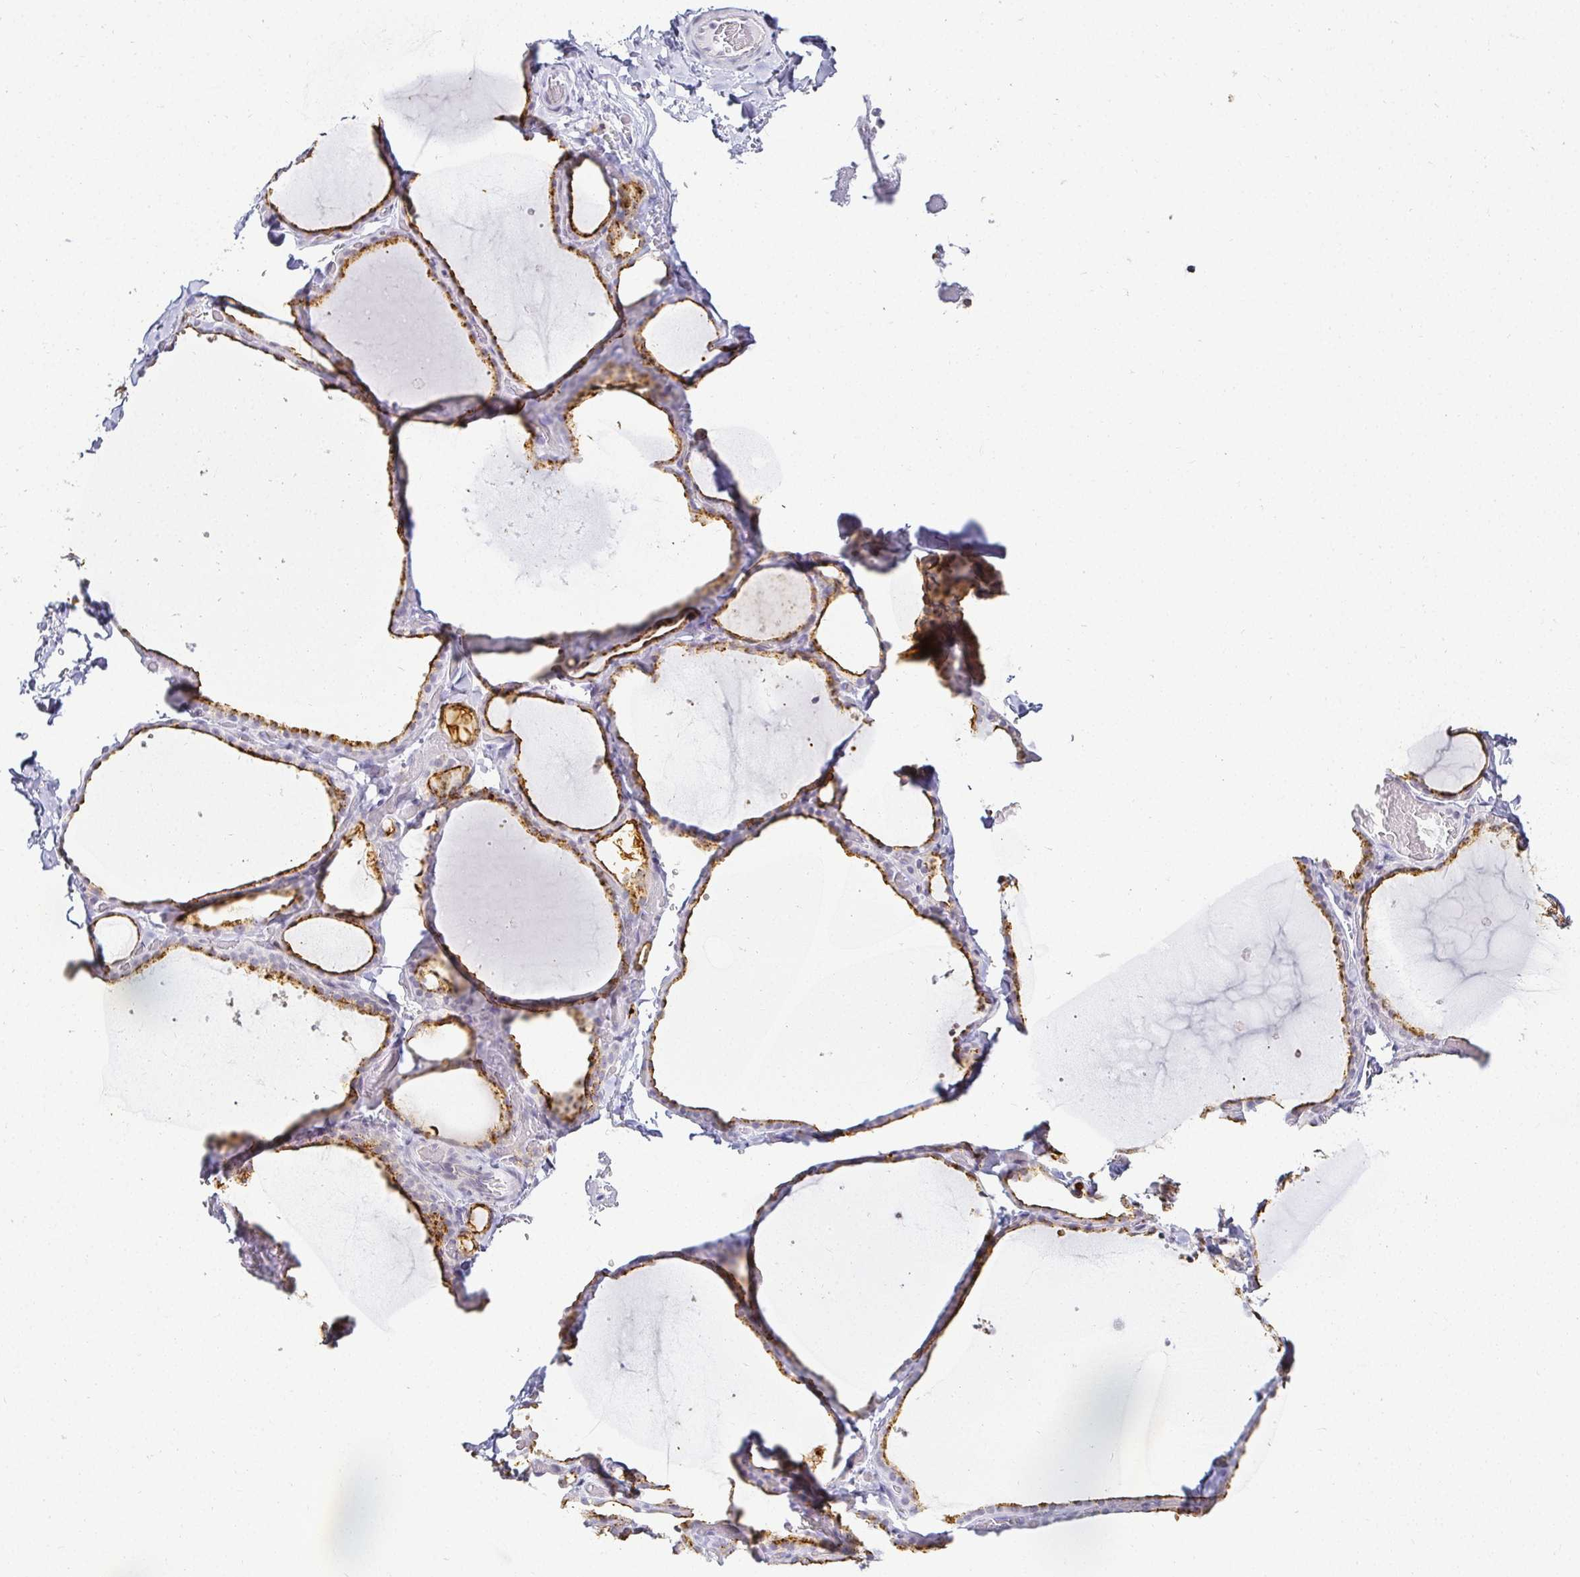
{"staining": {"intensity": "strong", "quantity": "25%-75%", "location": "cytoplasmic/membranous"}, "tissue": "thyroid gland", "cell_type": "Glandular cells", "image_type": "normal", "snomed": [{"axis": "morphology", "description": "Normal tissue, NOS"}, {"axis": "topography", "description": "Thyroid gland"}], "caption": "Strong cytoplasmic/membranous protein staining is present in approximately 25%-75% of glandular cells in thyroid gland. The protein of interest is shown in brown color, while the nuclei are stained blue.", "gene": "ACAN", "patient": {"sex": "female", "age": 22}}